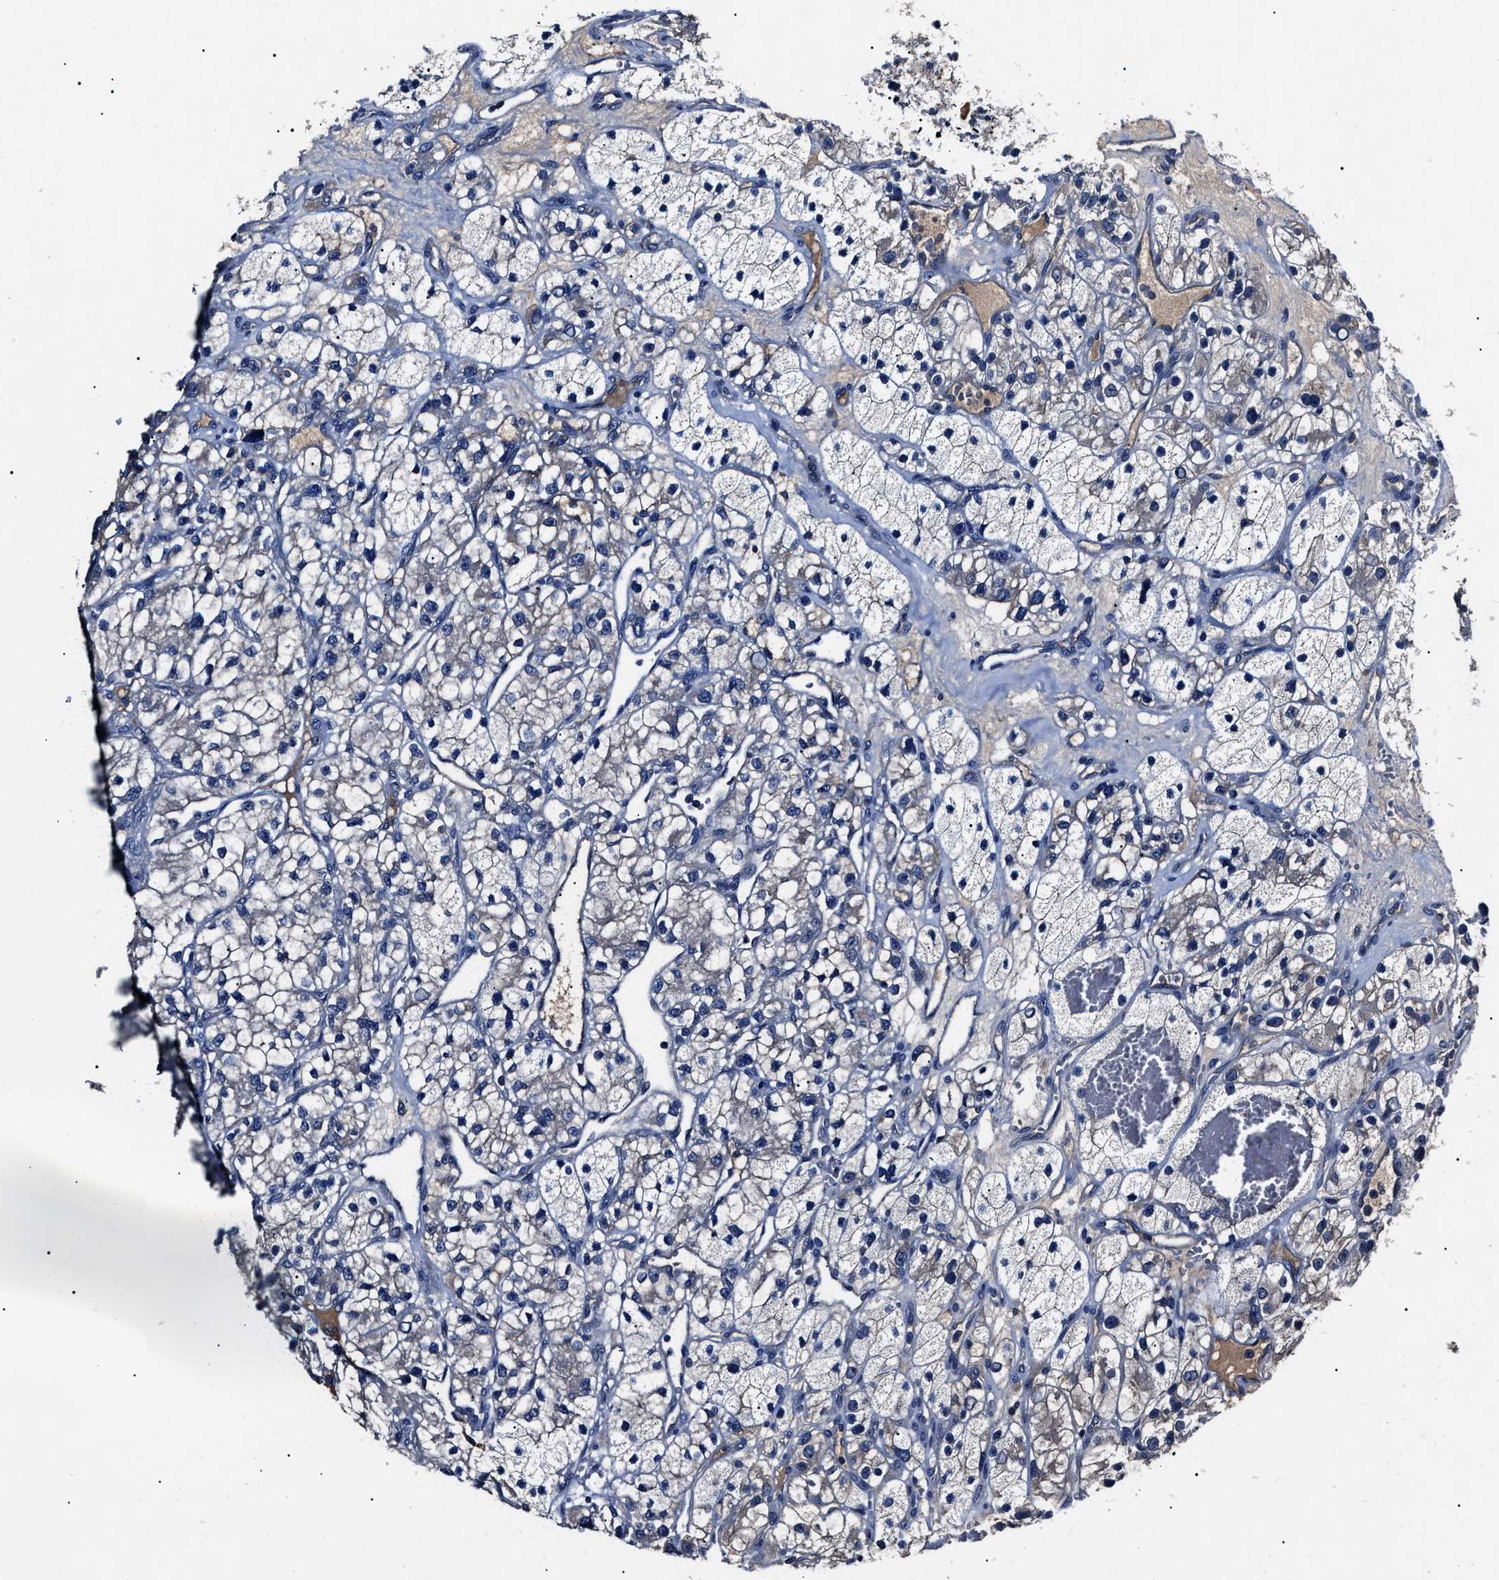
{"staining": {"intensity": "negative", "quantity": "none", "location": "none"}, "tissue": "renal cancer", "cell_type": "Tumor cells", "image_type": "cancer", "snomed": [{"axis": "morphology", "description": "Adenocarcinoma, NOS"}, {"axis": "topography", "description": "Kidney"}], "caption": "Human renal adenocarcinoma stained for a protein using immunohistochemistry (IHC) exhibits no expression in tumor cells.", "gene": "IFT81", "patient": {"sex": "female", "age": 57}}